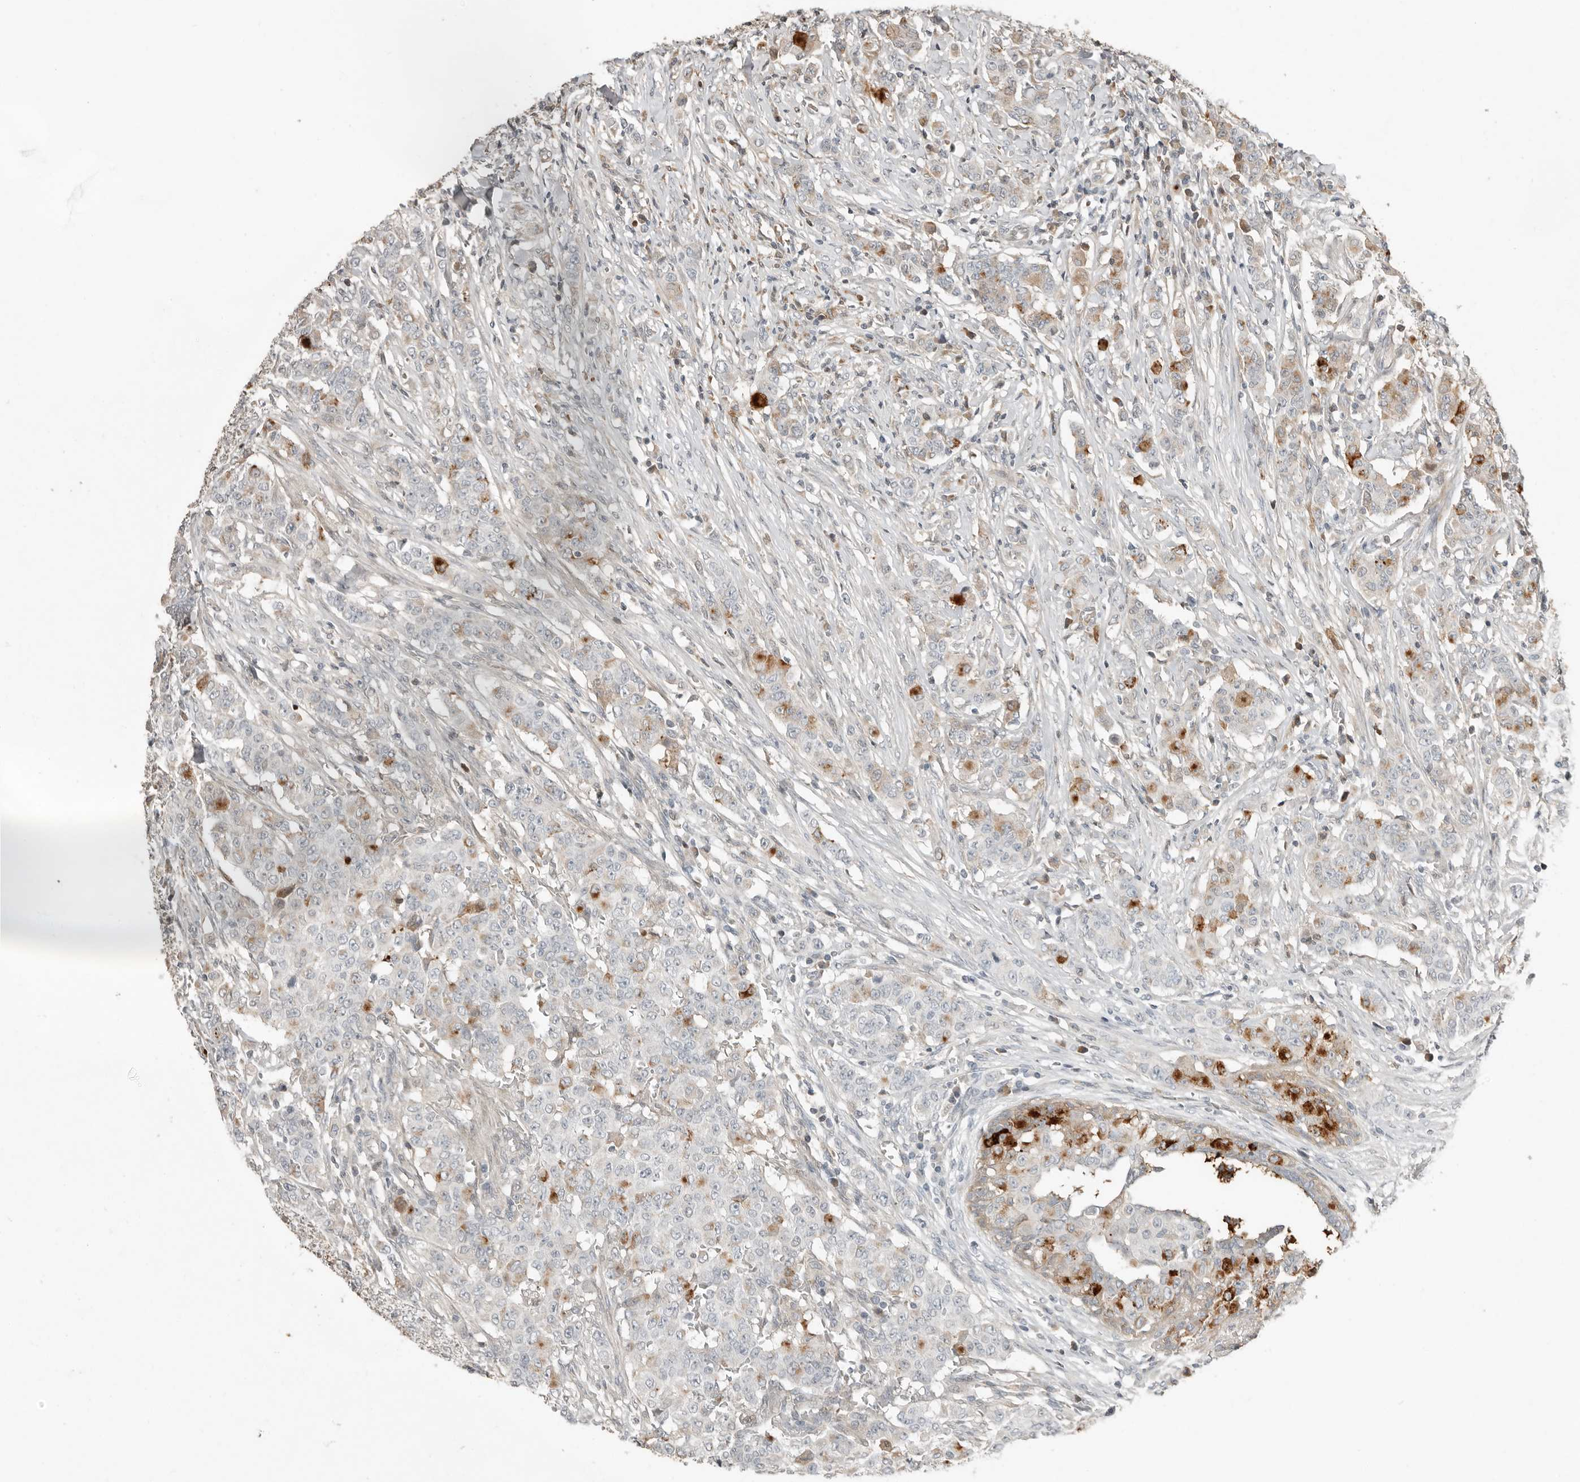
{"staining": {"intensity": "moderate", "quantity": "<25%", "location": "cytoplasmic/membranous"}, "tissue": "breast cancer", "cell_type": "Tumor cells", "image_type": "cancer", "snomed": [{"axis": "morphology", "description": "Duct carcinoma"}, {"axis": "topography", "description": "Breast"}], "caption": "High-power microscopy captured an immunohistochemistry (IHC) histopathology image of infiltrating ductal carcinoma (breast), revealing moderate cytoplasmic/membranous staining in approximately <25% of tumor cells.", "gene": "KLHL38", "patient": {"sex": "female", "age": 40}}